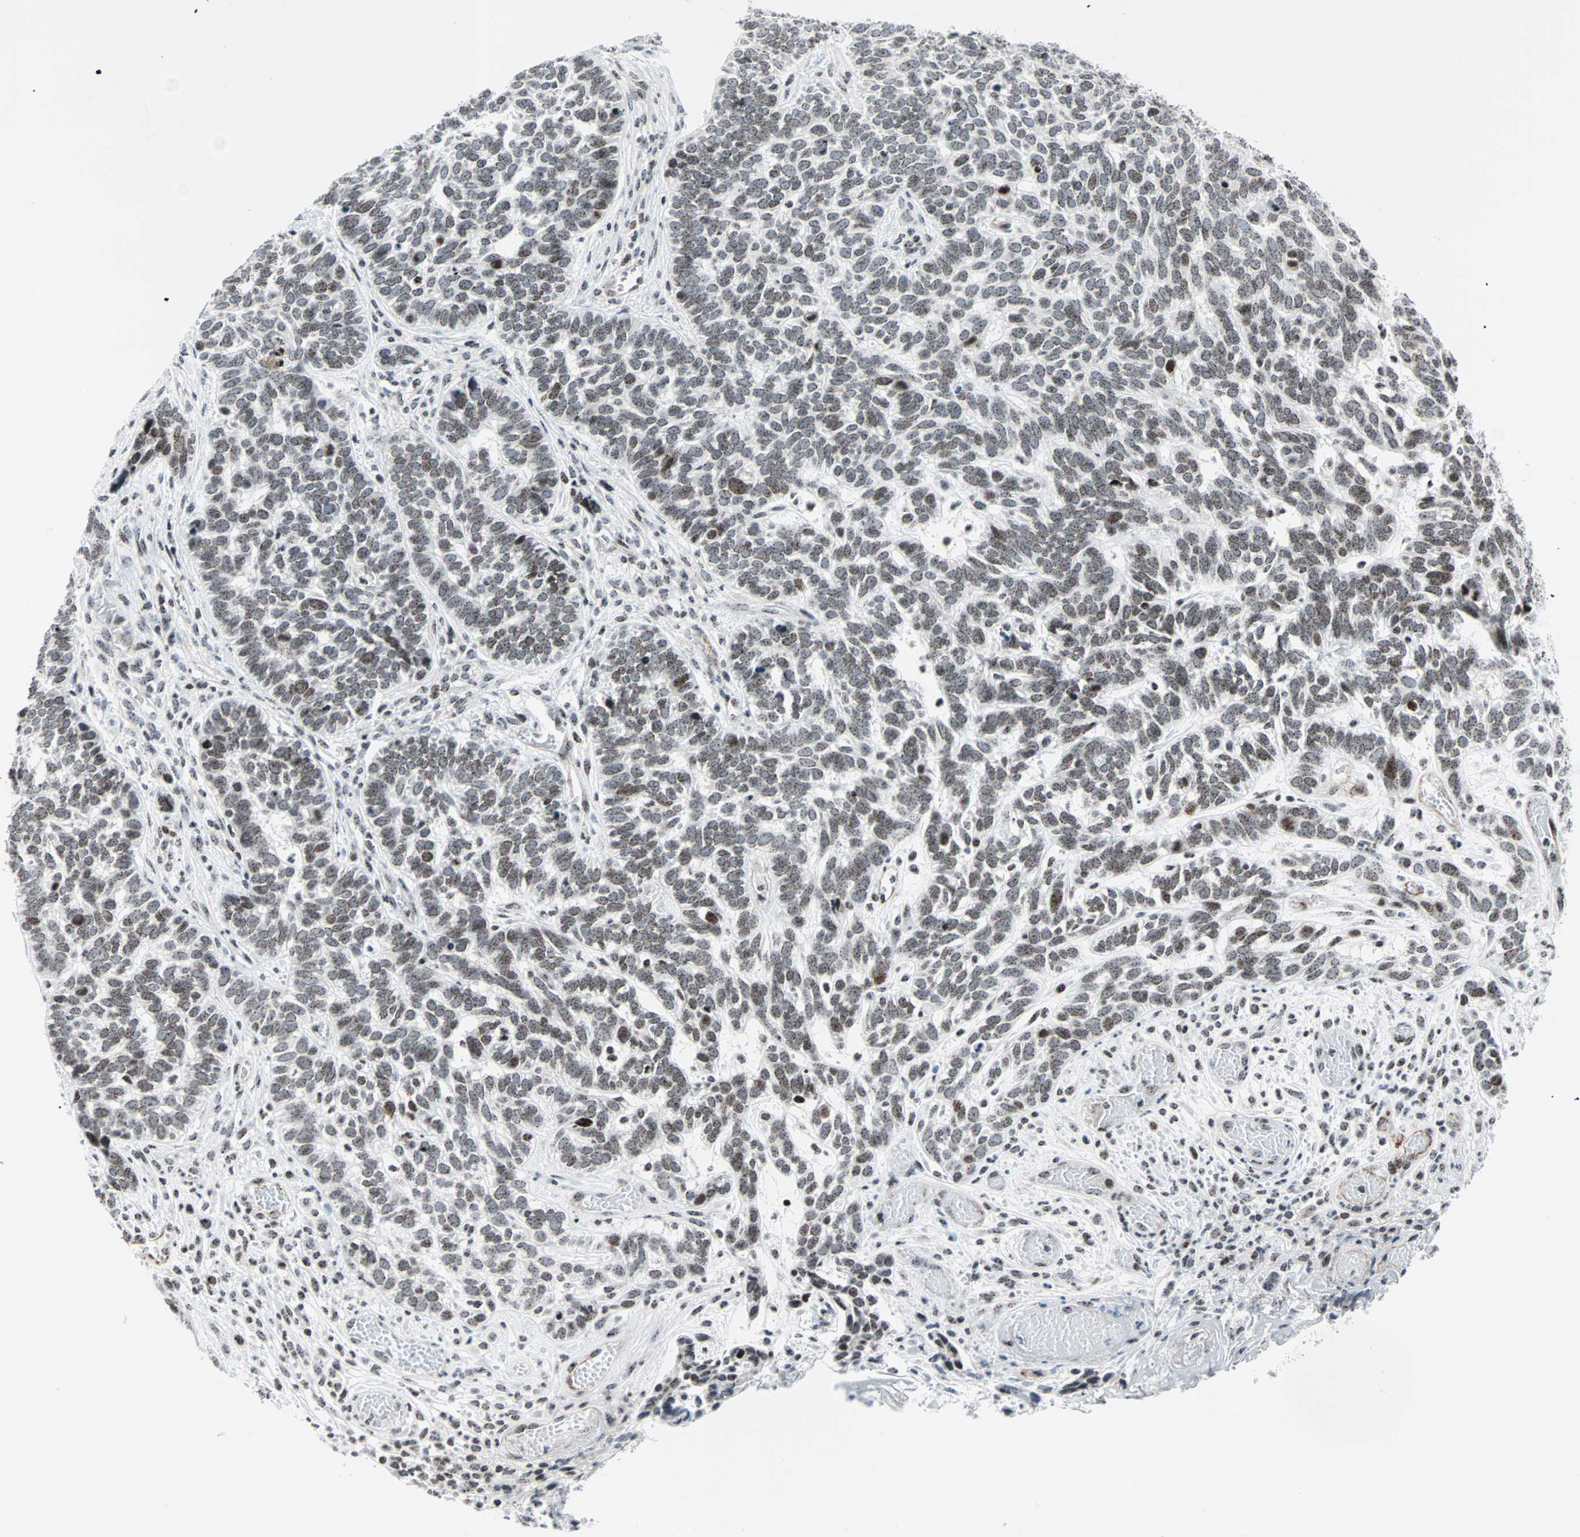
{"staining": {"intensity": "moderate", "quantity": ">75%", "location": "nuclear"}, "tissue": "skin cancer", "cell_type": "Tumor cells", "image_type": "cancer", "snomed": [{"axis": "morphology", "description": "Basal cell carcinoma"}, {"axis": "topography", "description": "Skin"}], "caption": "Immunohistochemistry (IHC) of basal cell carcinoma (skin) shows medium levels of moderate nuclear staining in about >75% of tumor cells.", "gene": "CENPA", "patient": {"sex": "male", "age": 87}}